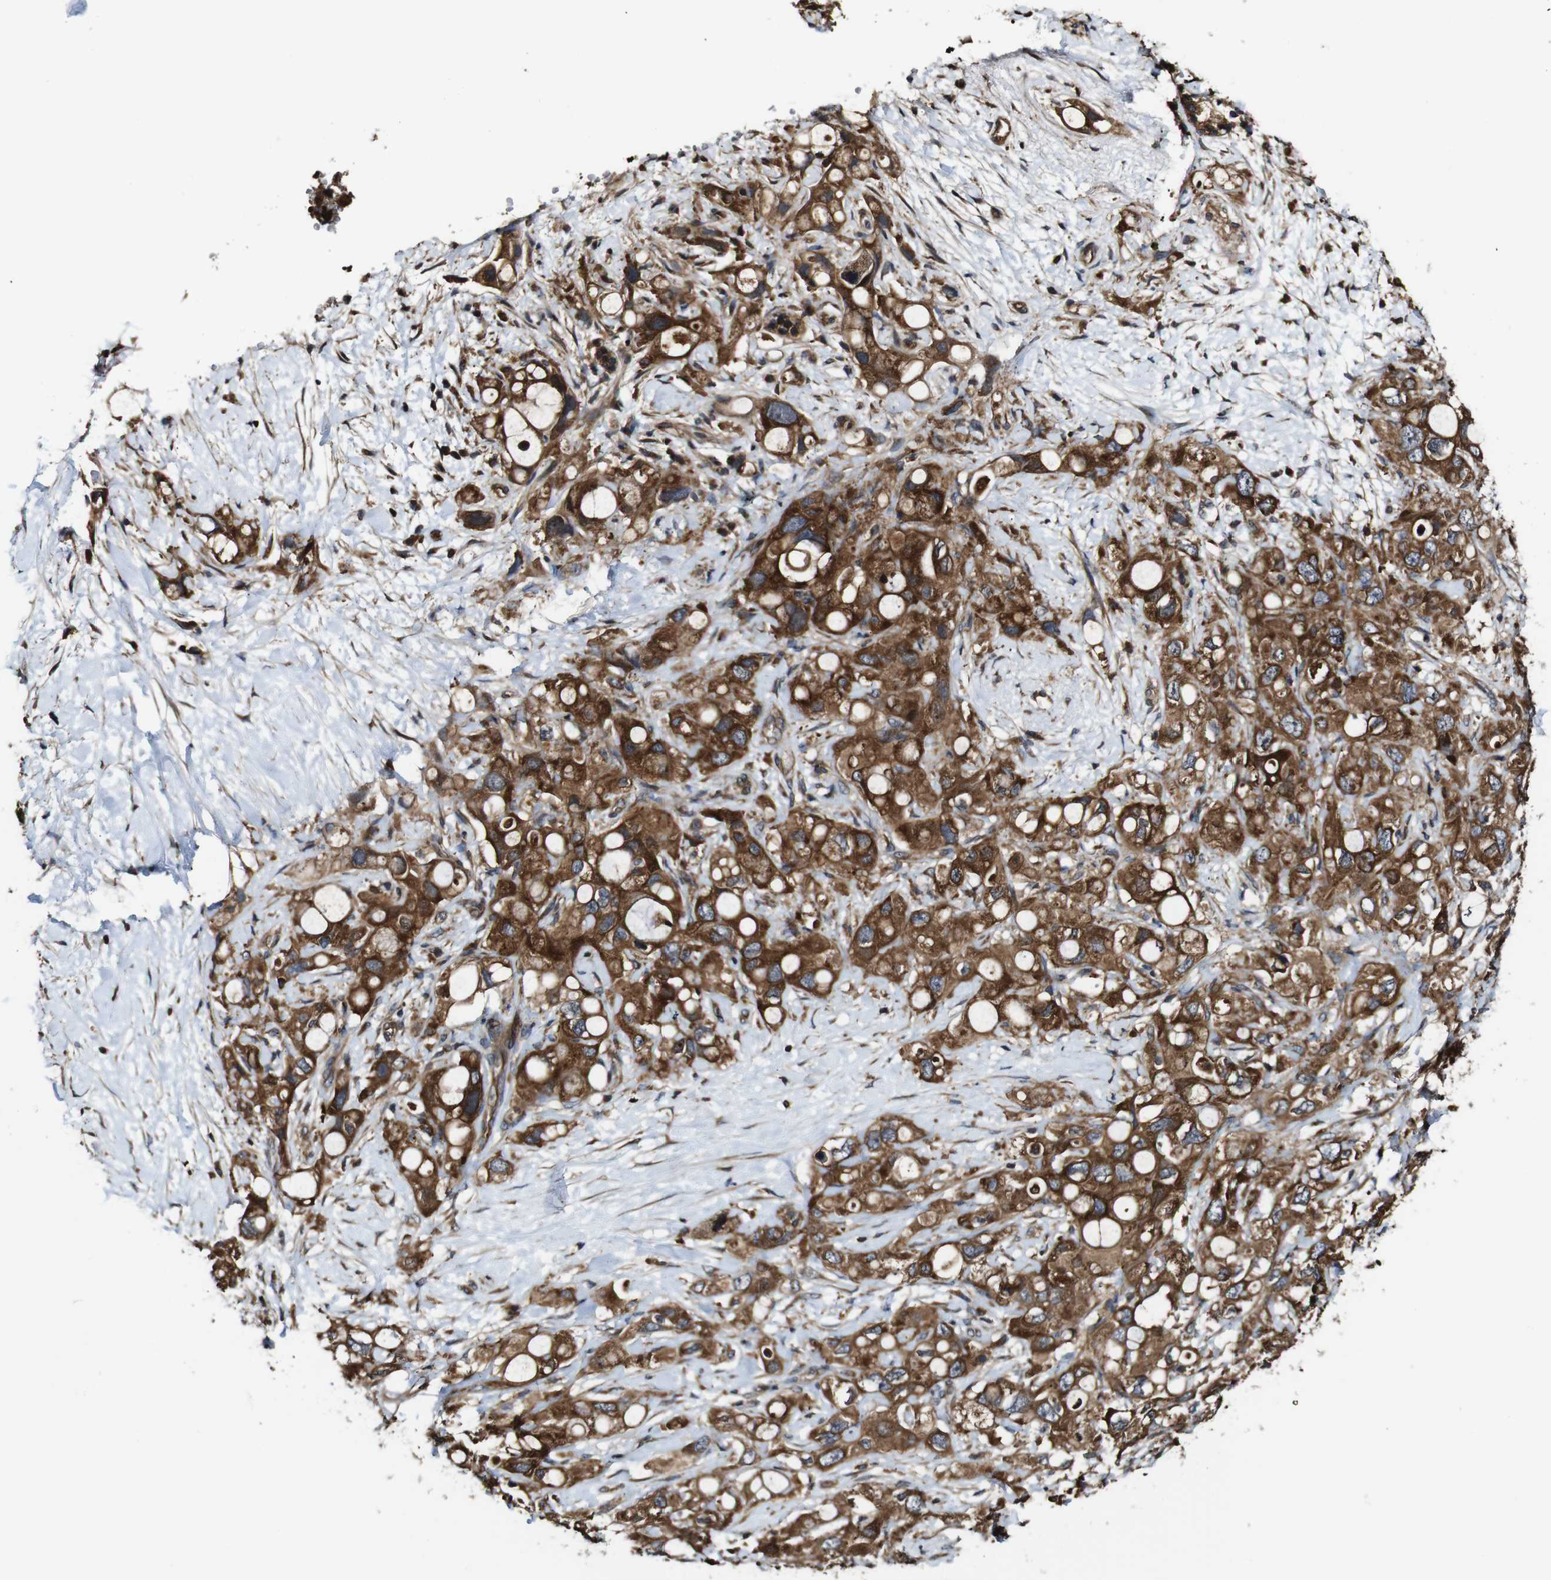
{"staining": {"intensity": "strong", "quantity": ">75%", "location": "cytoplasmic/membranous"}, "tissue": "pancreatic cancer", "cell_type": "Tumor cells", "image_type": "cancer", "snomed": [{"axis": "morphology", "description": "Adenocarcinoma, NOS"}, {"axis": "topography", "description": "Pancreas"}], "caption": "Tumor cells show high levels of strong cytoplasmic/membranous expression in approximately >75% of cells in pancreatic adenocarcinoma. (Brightfield microscopy of DAB IHC at high magnification).", "gene": "TNIK", "patient": {"sex": "female", "age": 56}}